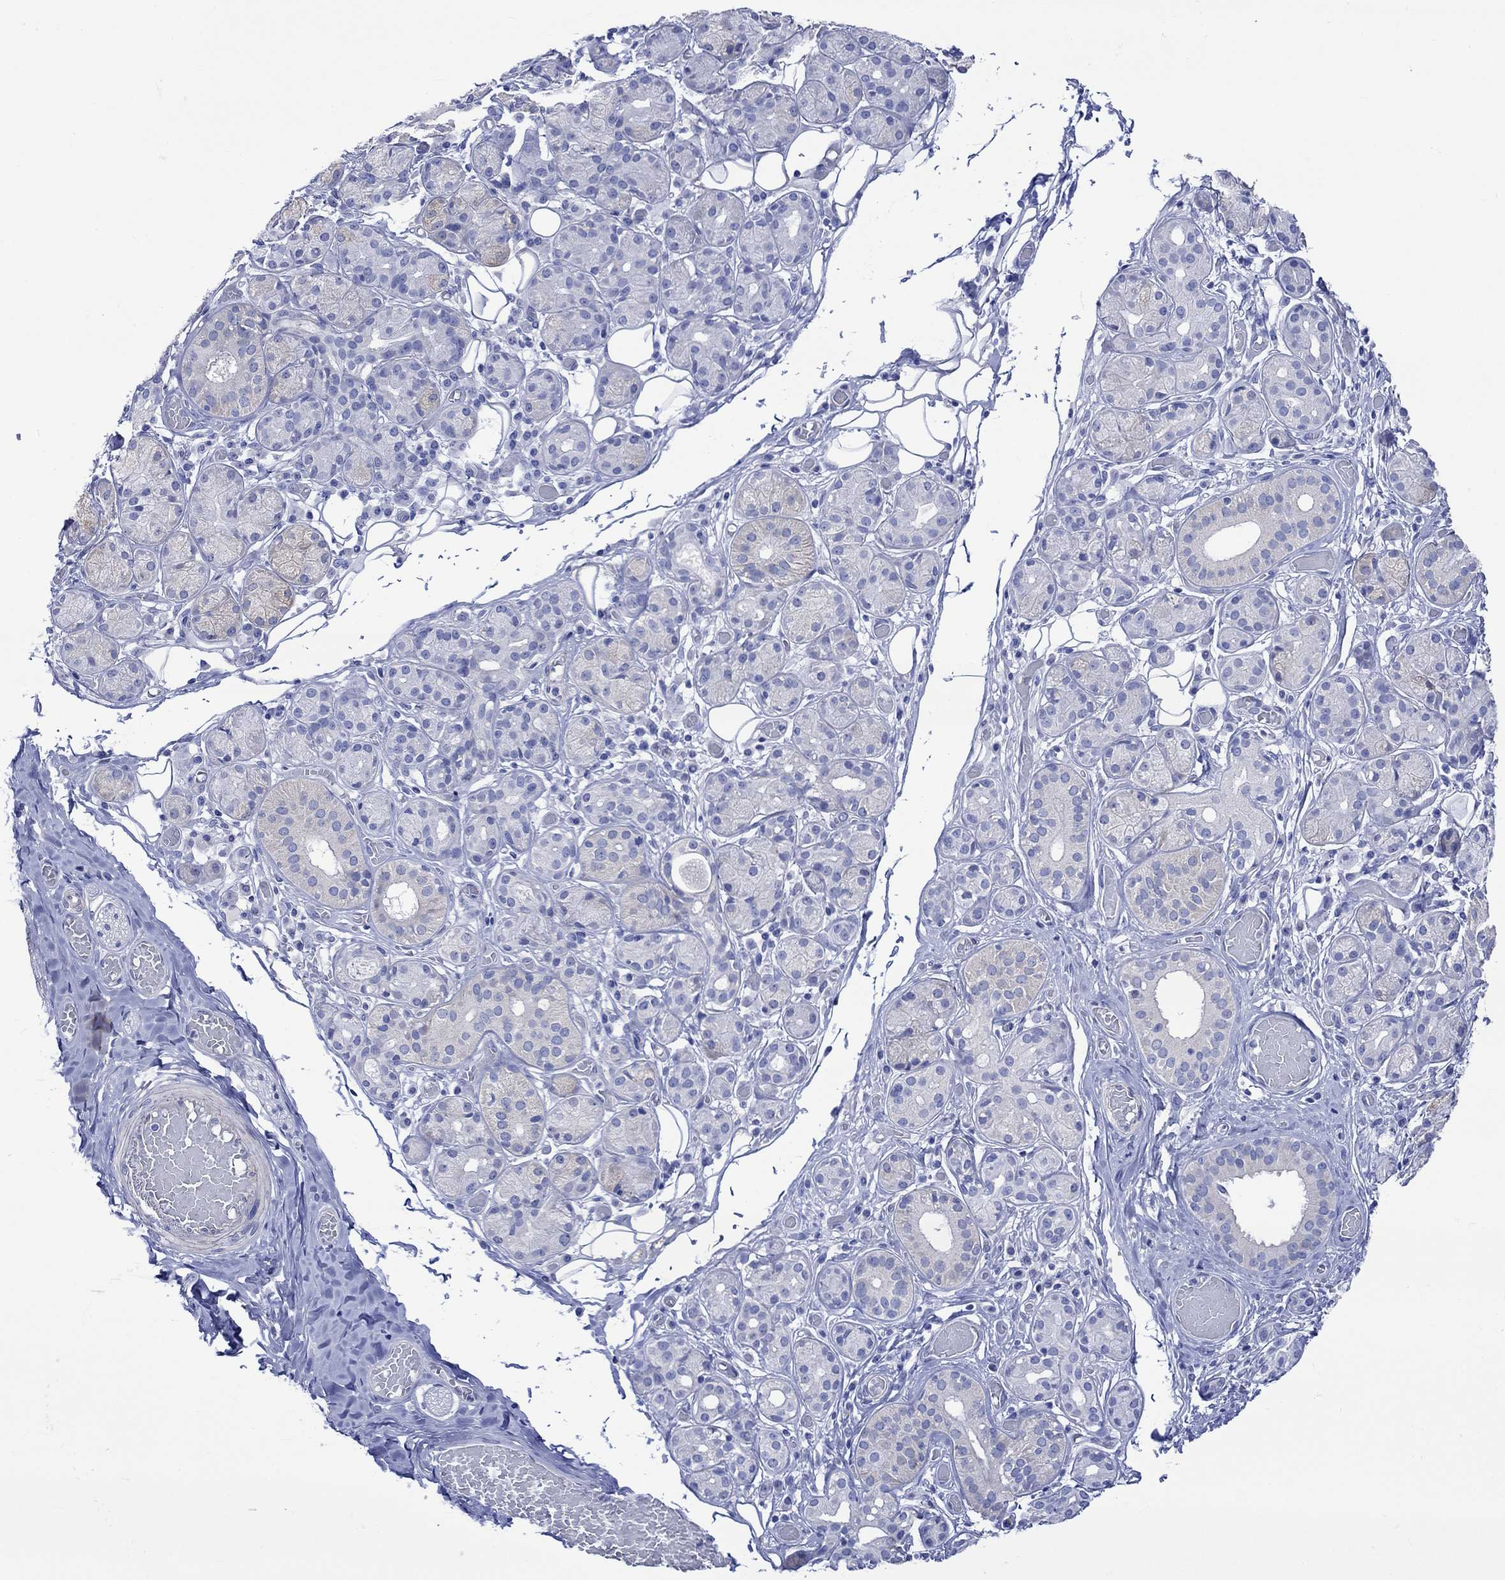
{"staining": {"intensity": "negative", "quantity": "none", "location": "none"}, "tissue": "salivary gland", "cell_type": "Glandular cells", "image_type": "normal", "snomed": [{"axis": "morphology", "description": "Normal tissue, NOS"}, {"axis": "topography", "description": "Salivary gland"}, {"axis": "topography", "description": "Peripheral nerve tissue"}], "caption": "Immunohistochemistry image of normal salivary gland: human salivary gland stained with DAB shows no significant protein positivity in glandular cells. (IHC, brightfield microscopy, high magnification).", "gene": "HARBI1", "patient": {"sex": "male", "age": 71}}